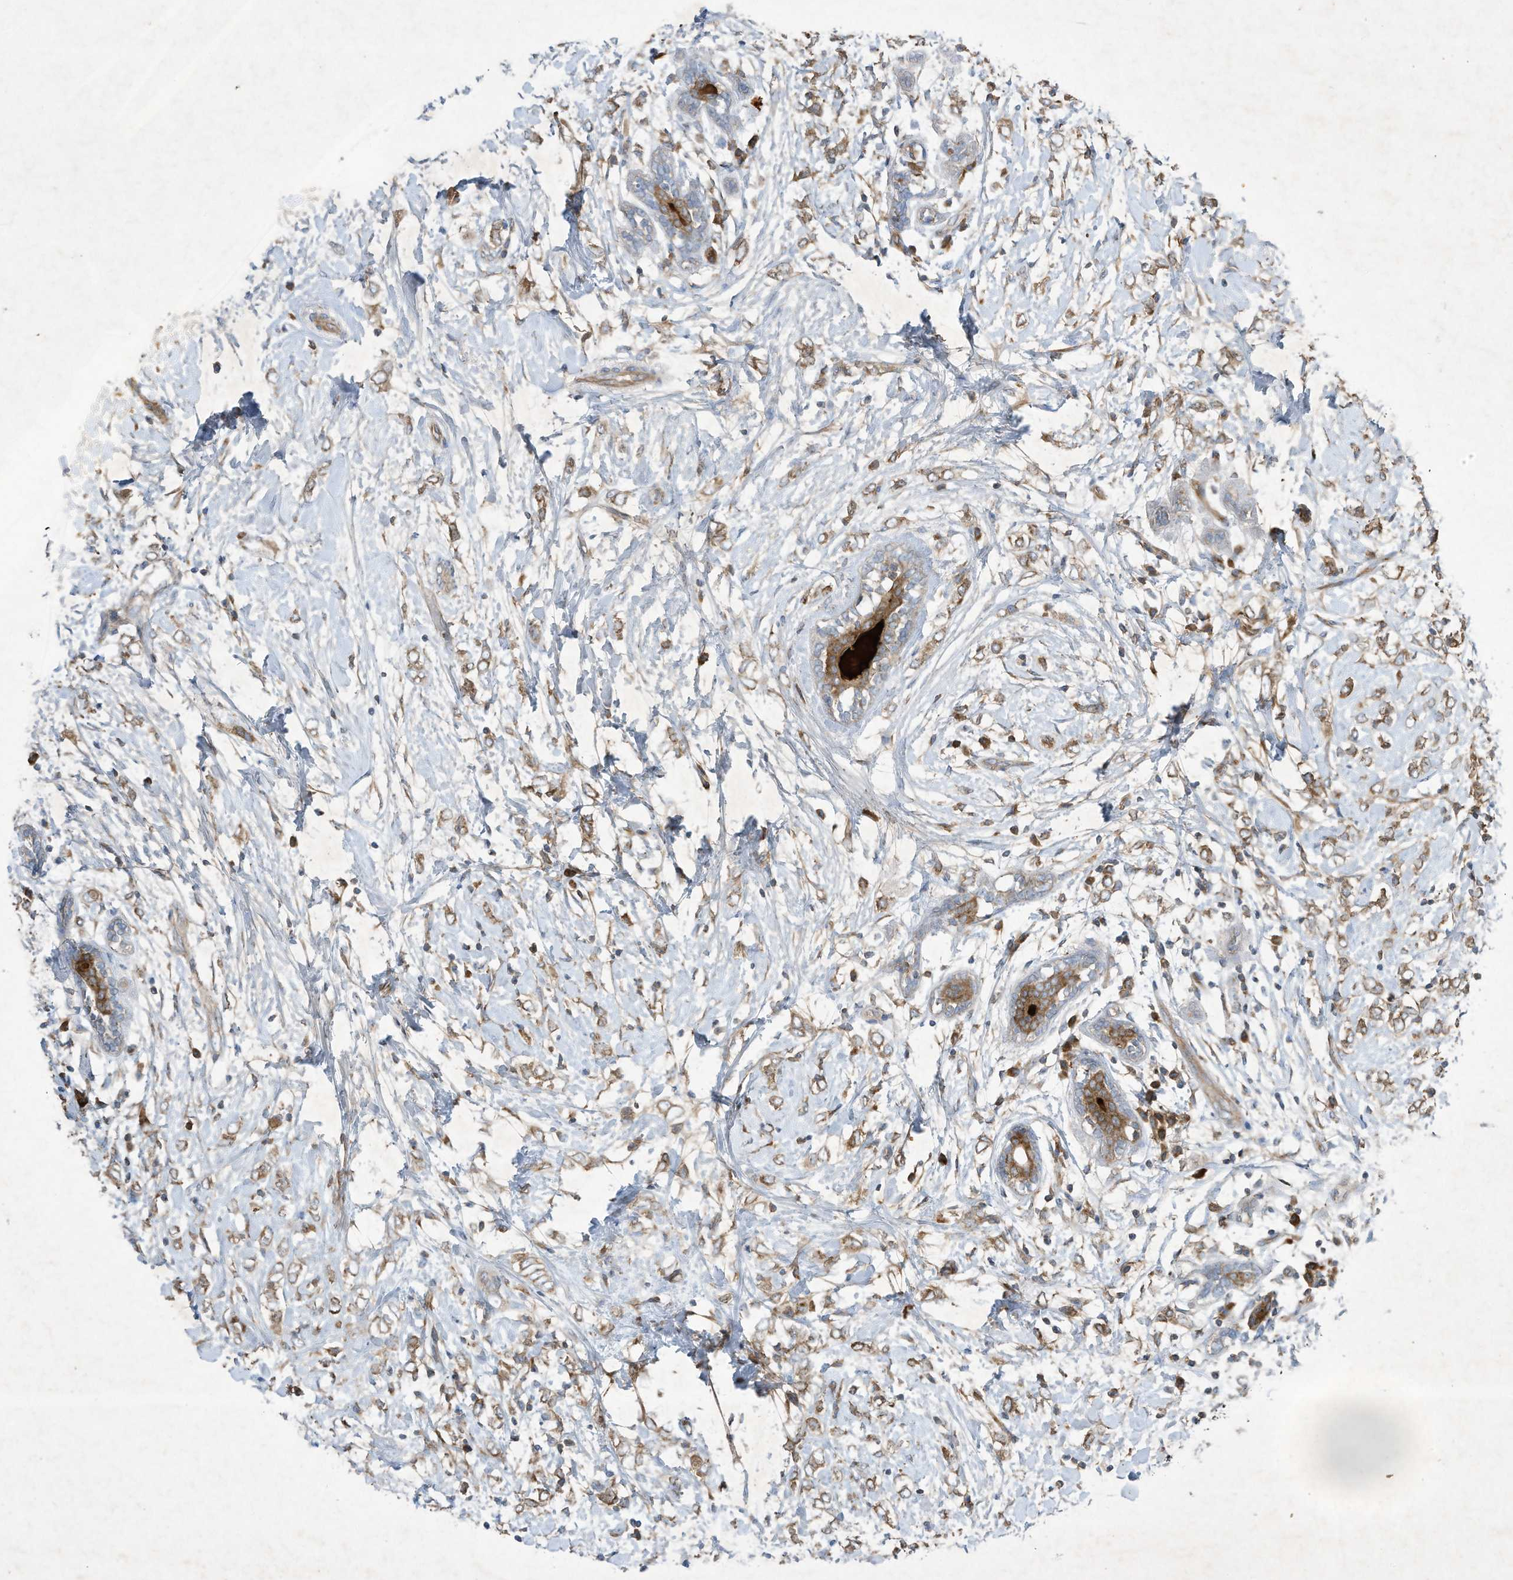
{"staining": {"intensity": "moderate", "quantity": ">75%", "location": "cytoplasmic/membranous"}, "tissue": "breast cancer", "cell_type": "Tumor cells", "image_type": "cancer", "snomed": [{"axis": "morphology", "description": "Normal tissue, NOS"}, {"axis": "morphology", "description": "Lobular carcinoma"}, {"axis": "topography", "description": "Breast"}], "caption": "Breast lobular carcinoma stained with a protein marker shows moderate staining in tumor cells.", "gene": "SYNJ2", "patient": {"sex": "female", "age": 47}}